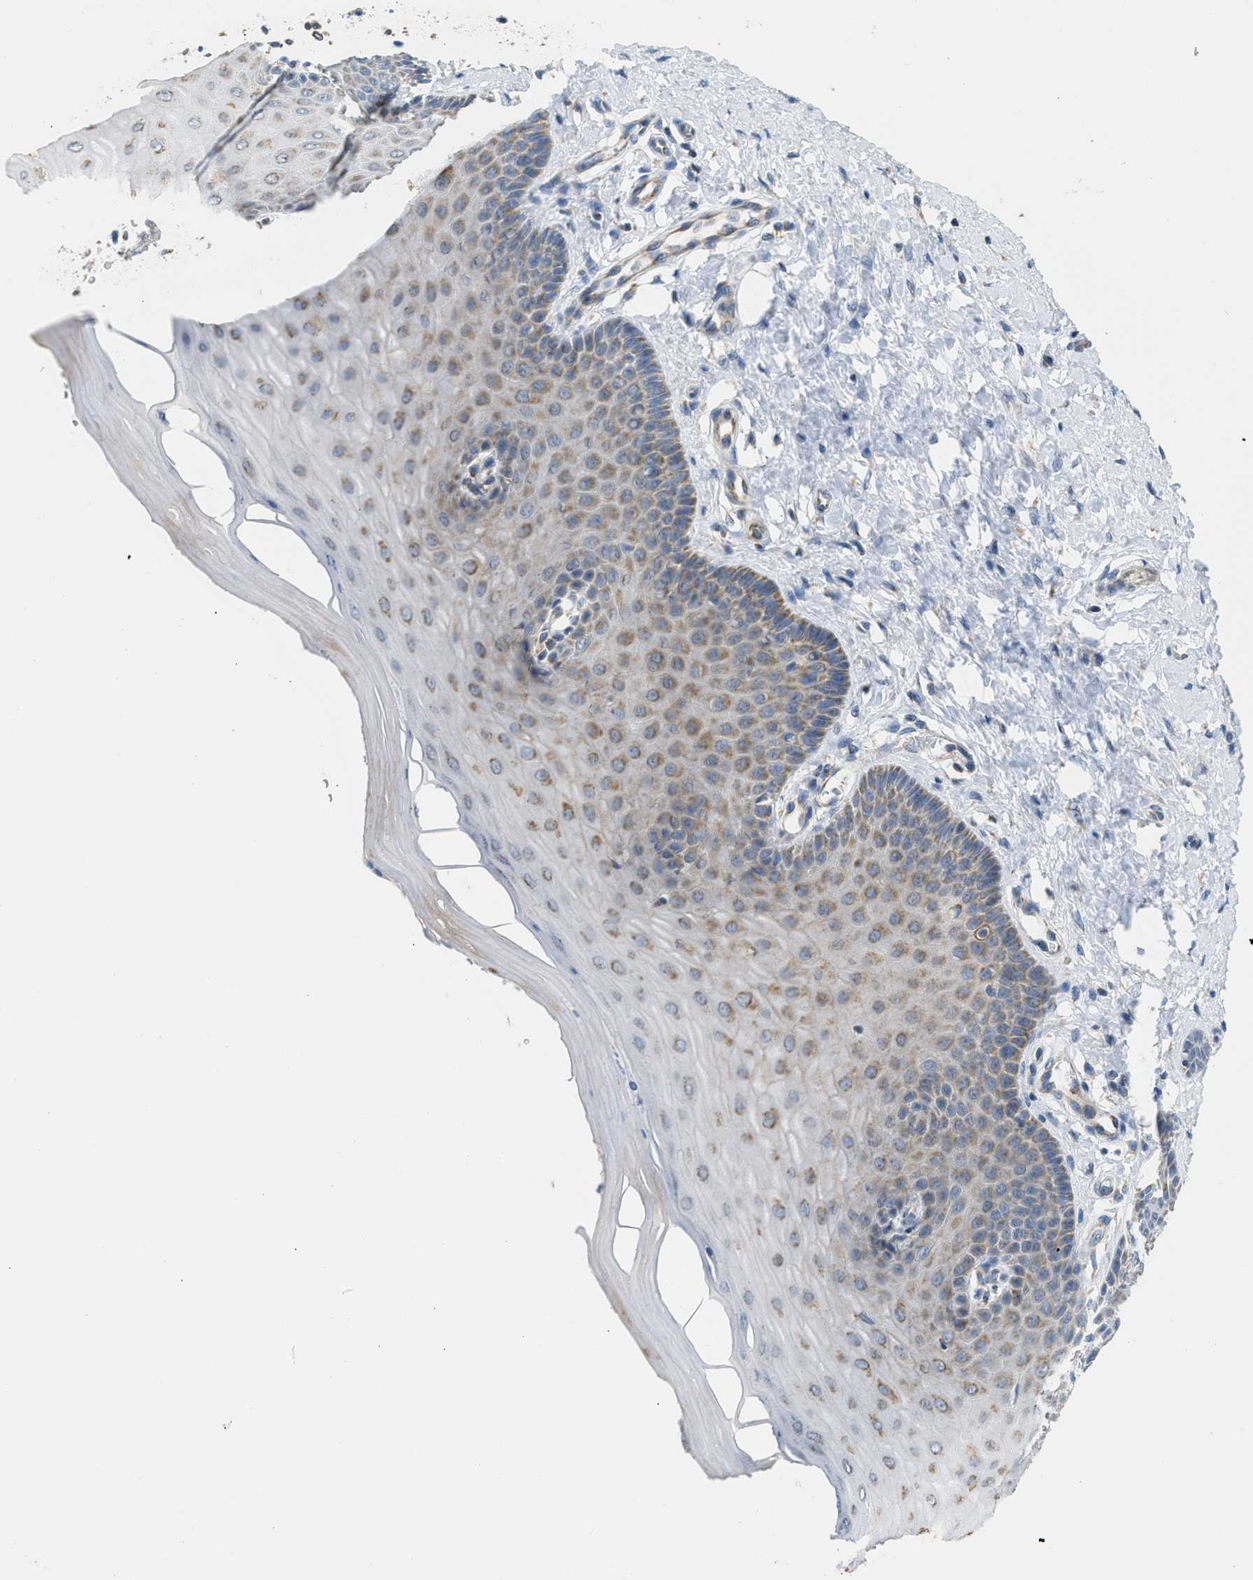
{"staining": {"intensity": "moderate", "quantity": "25%-75%", "location": "cytoplasmic/membranous"}, "tissue": "cervix", "cell_type": "Glandular cells", "image_type": "normal", "snomed": [{"axis": "morphology", "description": "Normal tissue, NOS"}, {"axis": "topography", "description": "Cervix"}], "caption": "This image demonstrates immunohistochemistry staining of benign human cervix, with medium moderate cytoplasmic/membranous expression in about 25%-75% of glandular cells.", "gene": "GOT2", "patient": {"sex": "female", "age": 55}}